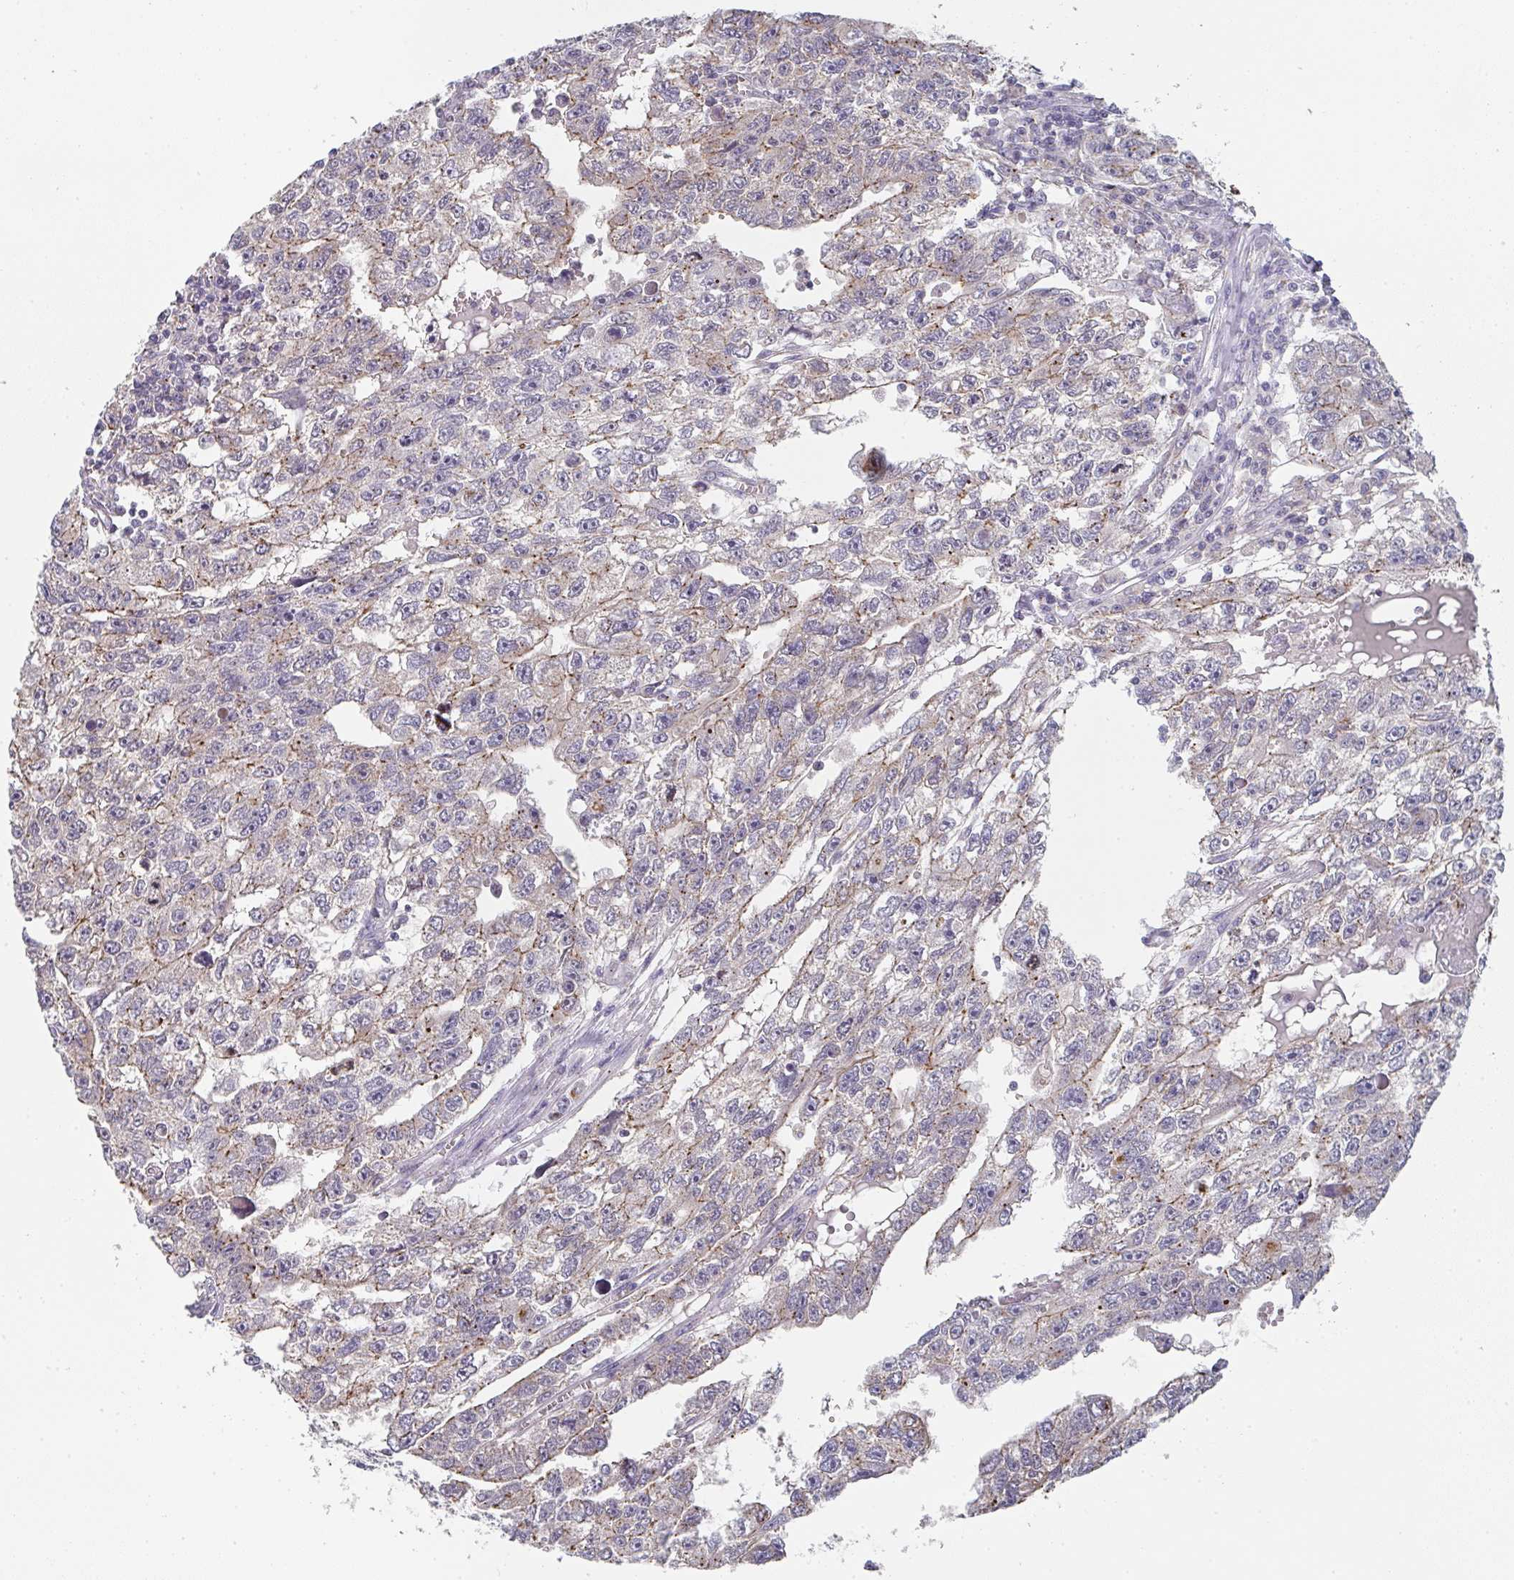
{"staining": {"intensity": "weak", "quantity": "25%-75%", "location": "cytoplasmic/membranous"}, "tissue": "testis cancer", "cell_type": "Tumor cells", "image_type": "cancer", "snomed": [{"axis": "morphology", "description": "Carcinoma, Embryonal, NOS"}, {"axis": "topography", "description": "Testis"}], "caption": "Protein expression analysis of testis embryonal carcinoma exhibits weak cytoplasmic/membranous expression in approximately 25%-75% of tumor cells.", "gene": "CHMP5", "patient": {"sex": "male", "age": 20}}